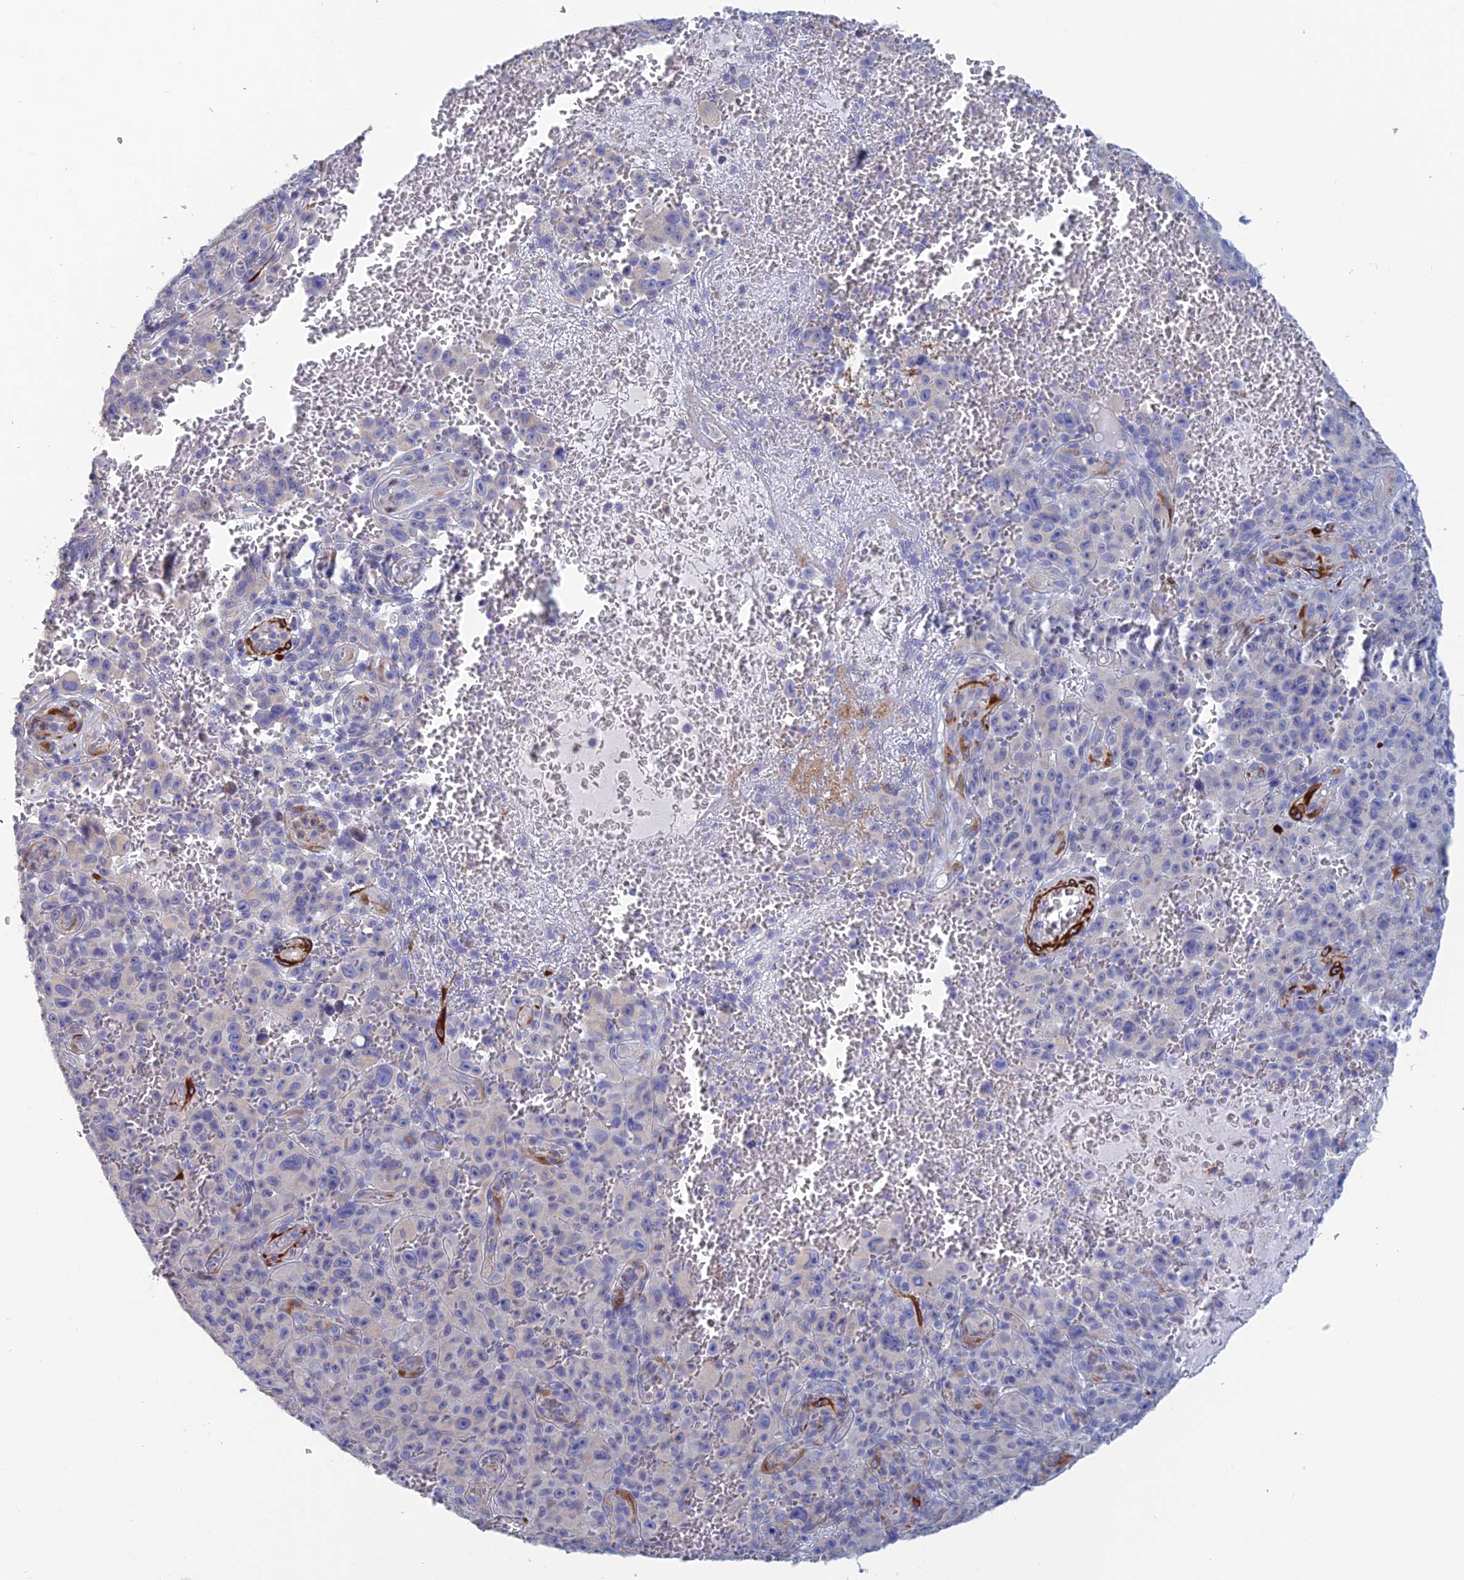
{"staining": {"intensity": "negative", "quantity": "none", "location": "none"}, "tissue": "melanoma", "cell_type": "Tumor cells", "image_type": "cancer", "snomed": [{"axis": "morphology", "description": "Malignant melanoma, NOS"}, {"axis": "topography", "description": "Skin"}], "caption": "This is an immunohistochemistry histopathology image of malignant melanoma. There is no positivity in tumor cells.", "gene": "PCDHA8", "patient": {"sex": "female", "age": 82}}